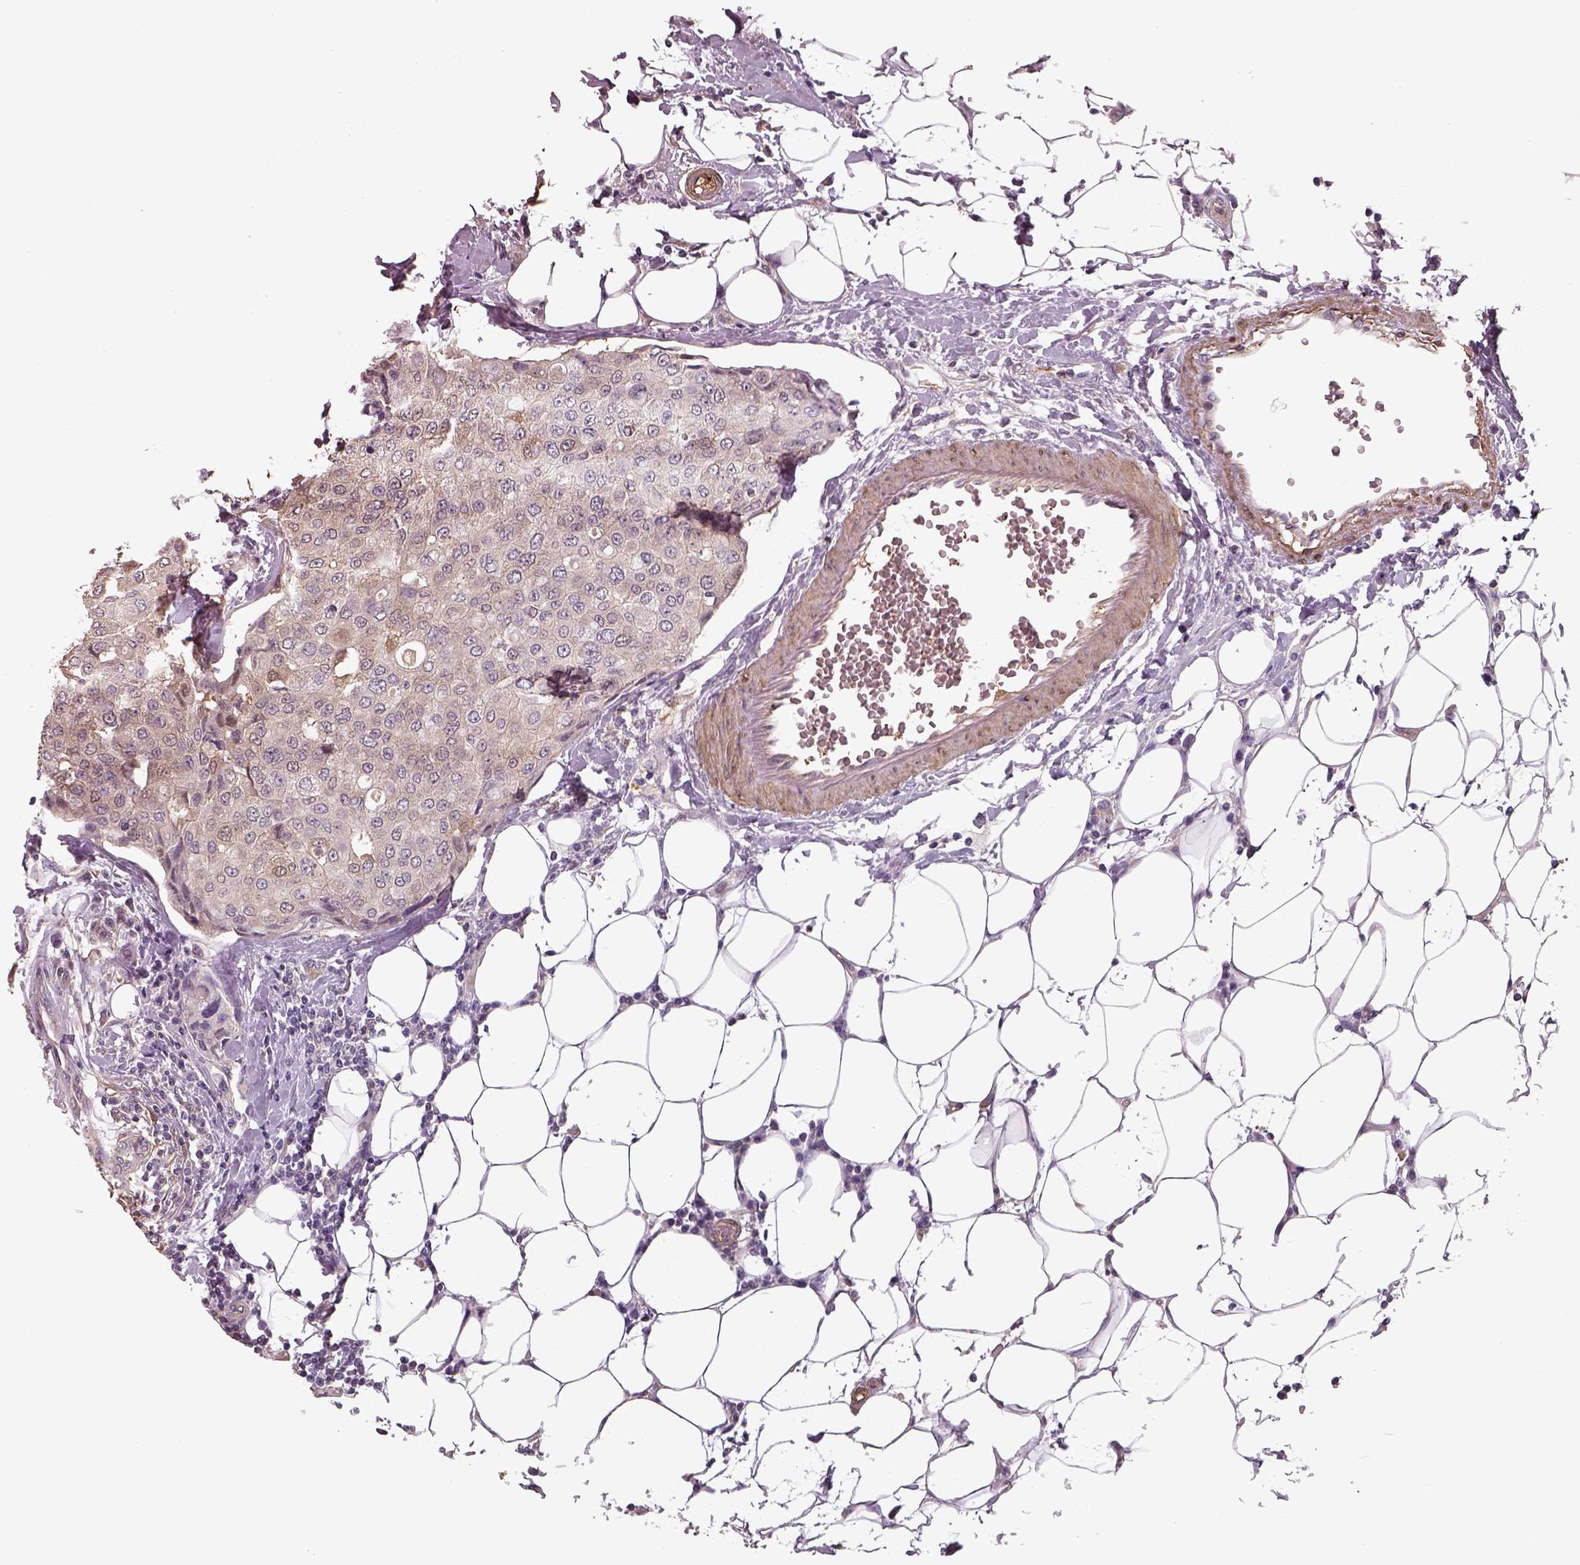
{"staining": {"intensity": "moderate", "quantity": "<25%", "location": "cytoplasmic/membranous"}, "tissue": "breast cancer", "cell_type": "Tumor cells", "image_type": "cancer", "snomed": [{"axis": "morphology", "description": "Duct carcinoma"}, {"axis": "topography", "description": "Breast"}], "caption": "A brown stain highlights moderate cytoplasmic/membranous positivity of a protein in human invasive ductal carcinoma (breast) tumor cells.", "gene": "ISYNA1", "patient": {"sex": "female", "age": 27}}